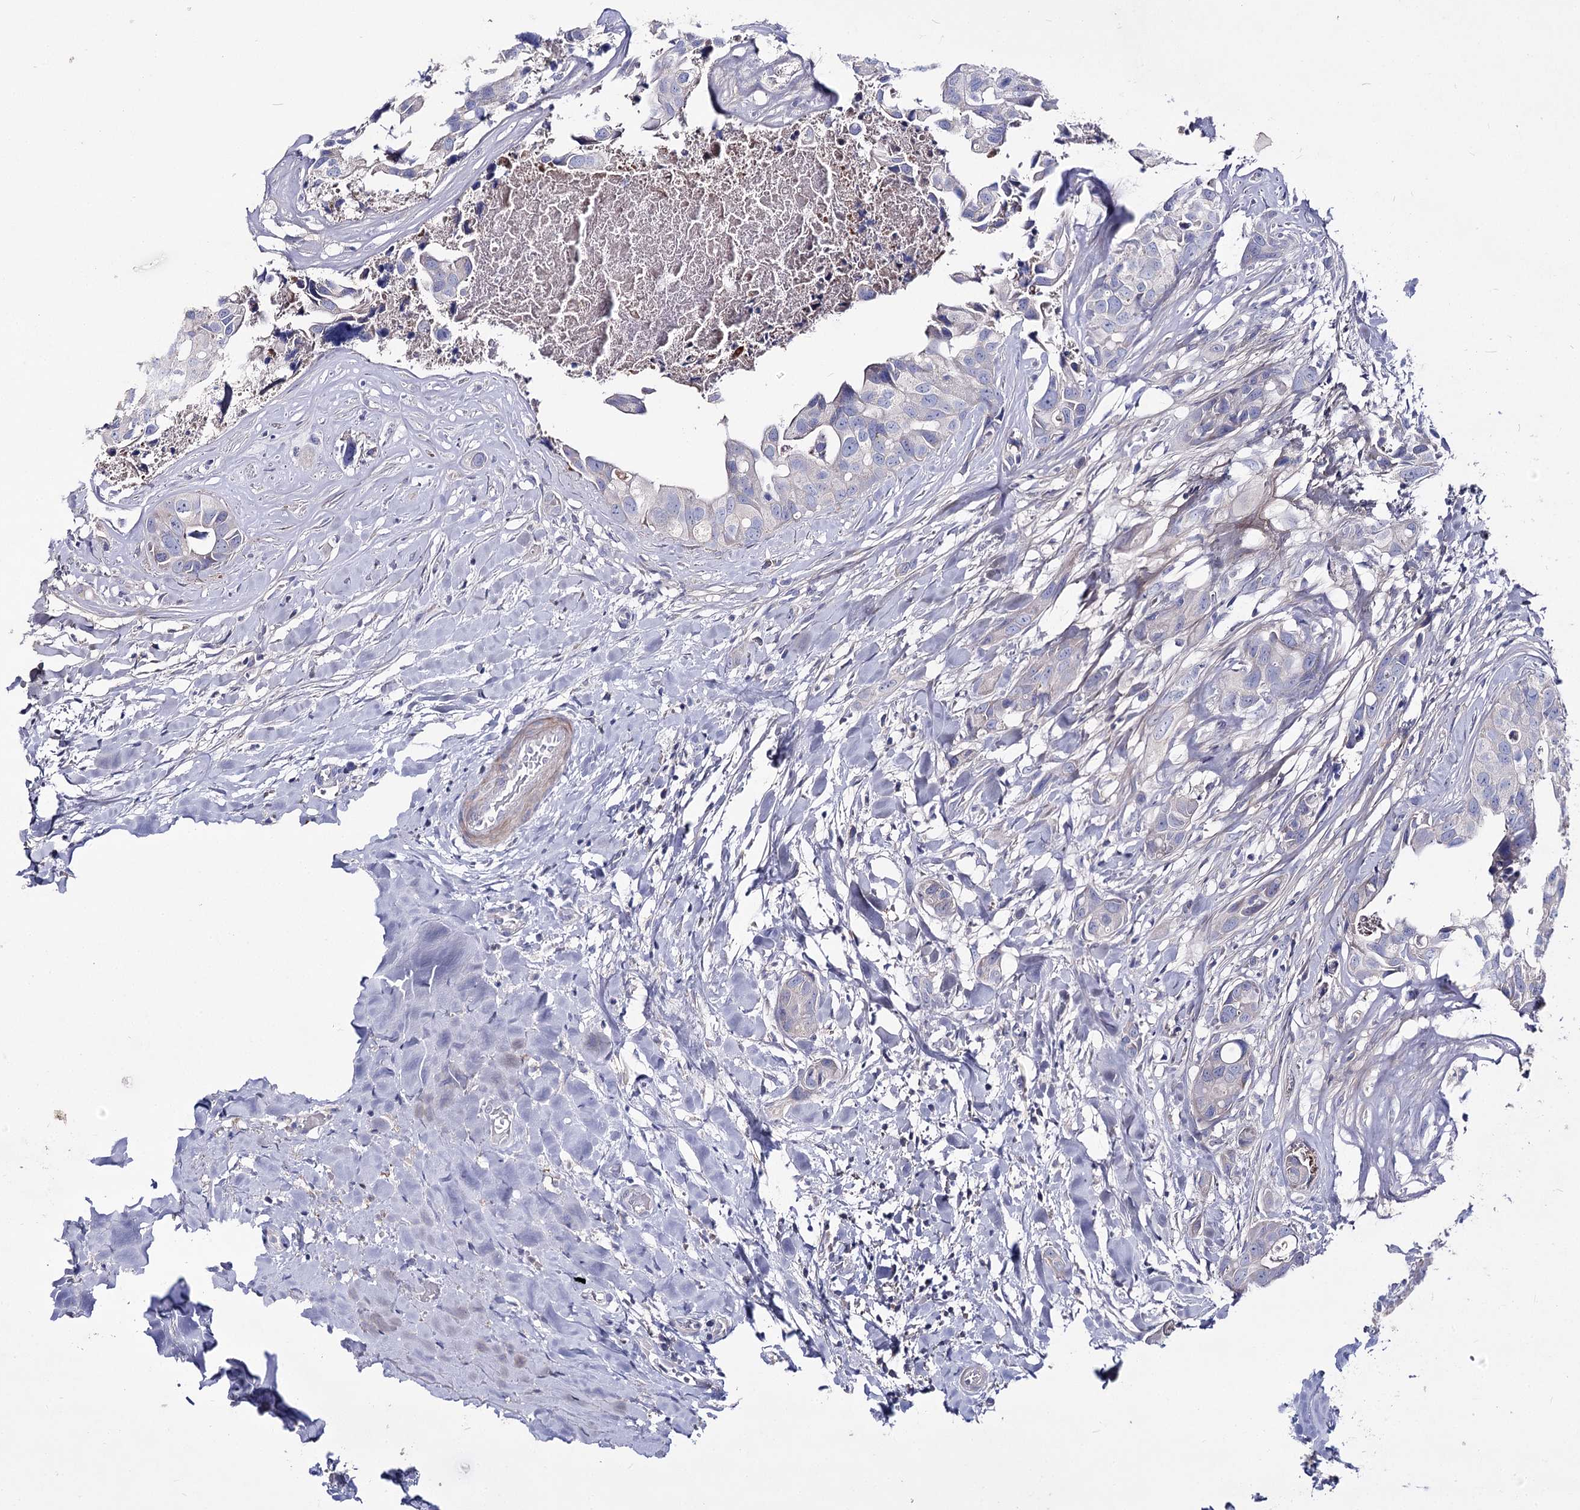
{"staining": {"intensity": "negative", "quantity": "none", "location": "none"}, "tissue": "head and neck cancer", "cell_type": "Tumor cells", "image_type": "cancer", "snomed": [{"axis": "morphology", "description": "Adenocarcinoma, NOS"}, {"axis": "morphology", "description": "Adenocarcinoma, metastatic, NOS"}, {"axis": "topography", "description": "Head-Neck"}], "caption": "The immunohistochemistry (IHC) image has no significant expression in tumor cells of adenocarcinoma (head and neck) tissue. (Immunohistochemistry (ihc), brightfield microscopy, high magnification).", "gene": "NRAP", "patient": {"sex": "male", "age": 75}}